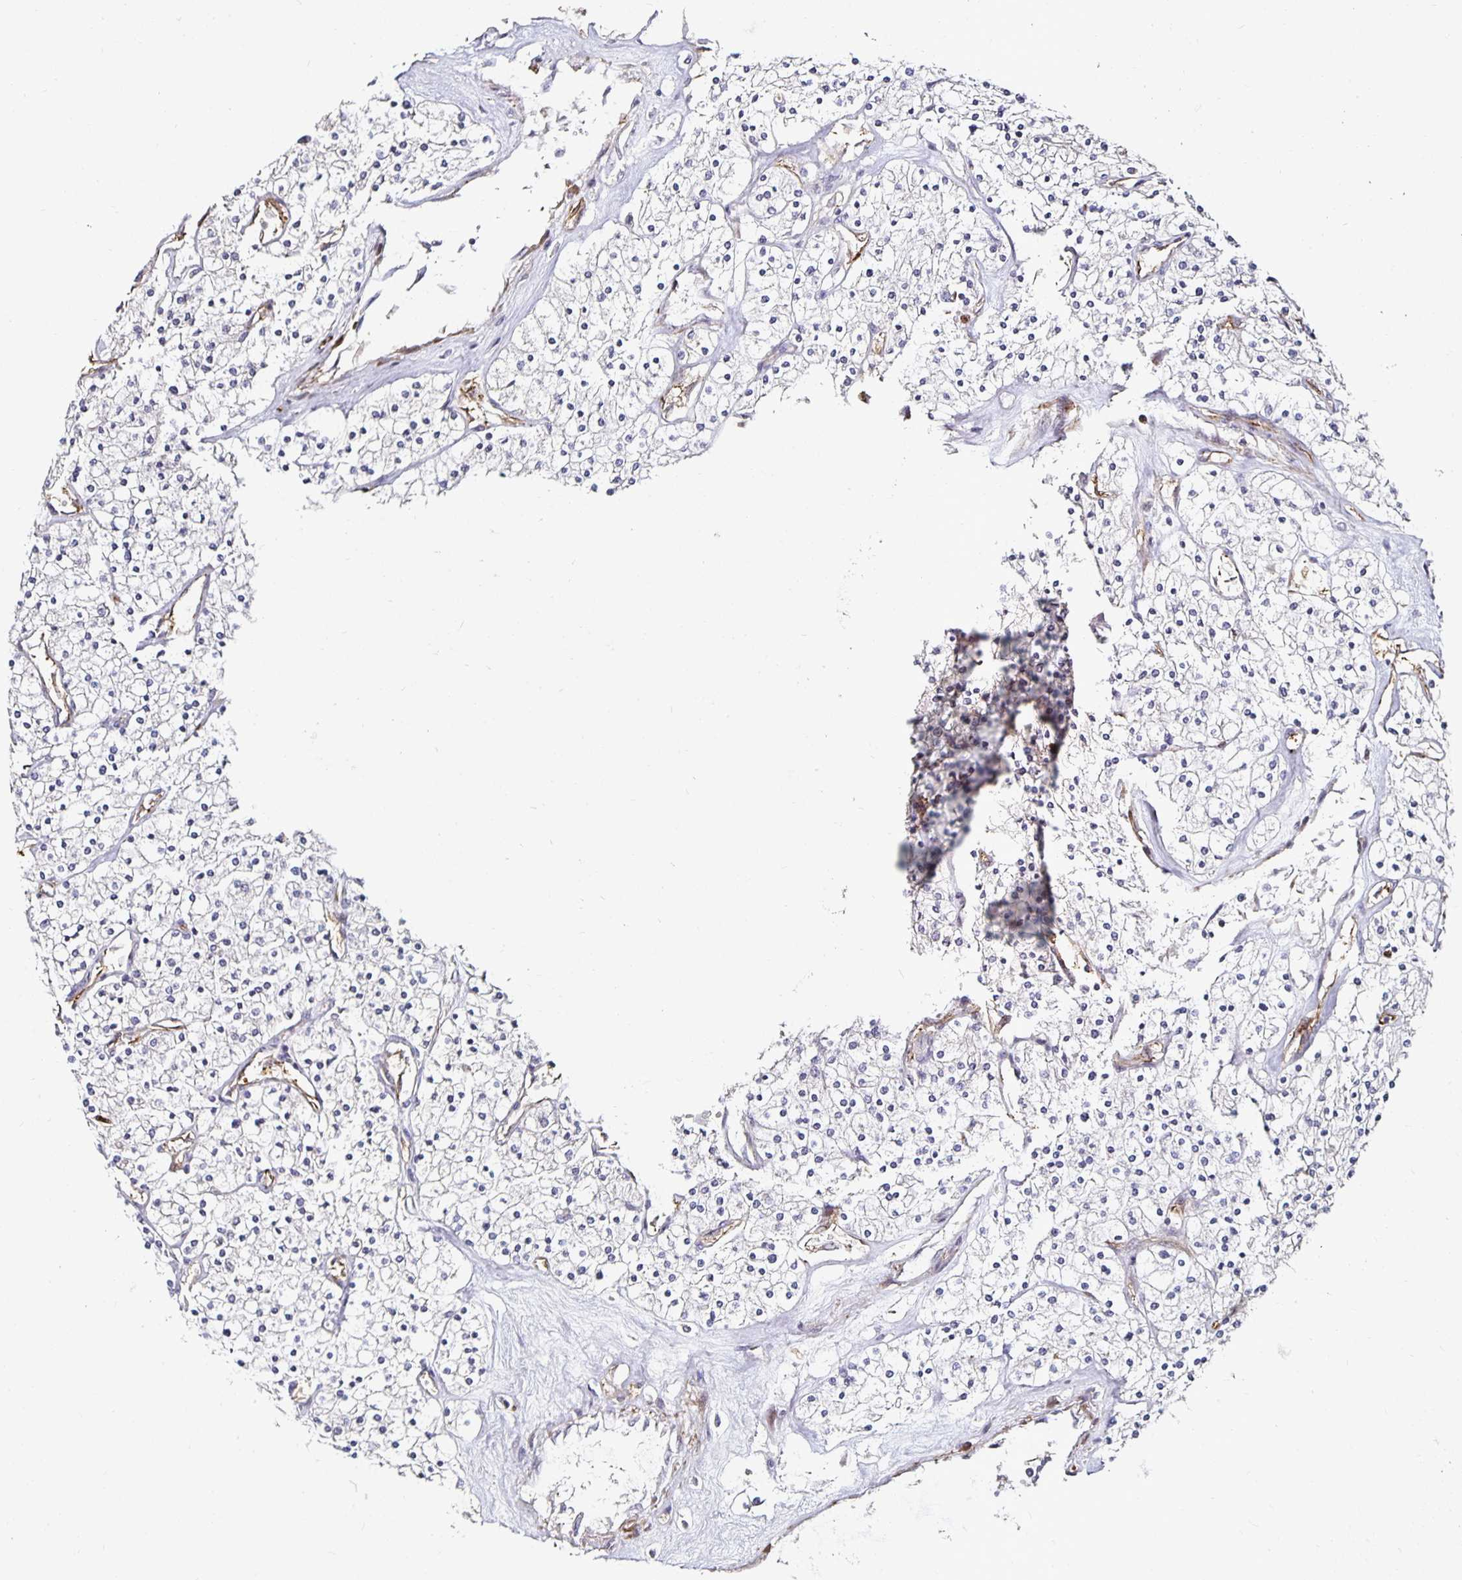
{"staining": {"intensity": "negative", "quantity": "none", "location": "none"}, "tissue": "renal cancer", "cell_type": "Tumor cells", "image_type": "cancer", "snomed": [{"axis": "morphology", "description": "Adenocarcinoma, NOS"}, {"axis": "topography", "description": "Kidney"}], "caption": "DAB (3,3'-diaminobenzidine) immunohistochemical staining of renal adenocarcinoma displays no significant staining in tumor cells.", "gene": "ANLN", "patient": {"sex": "male", "age": 80}}